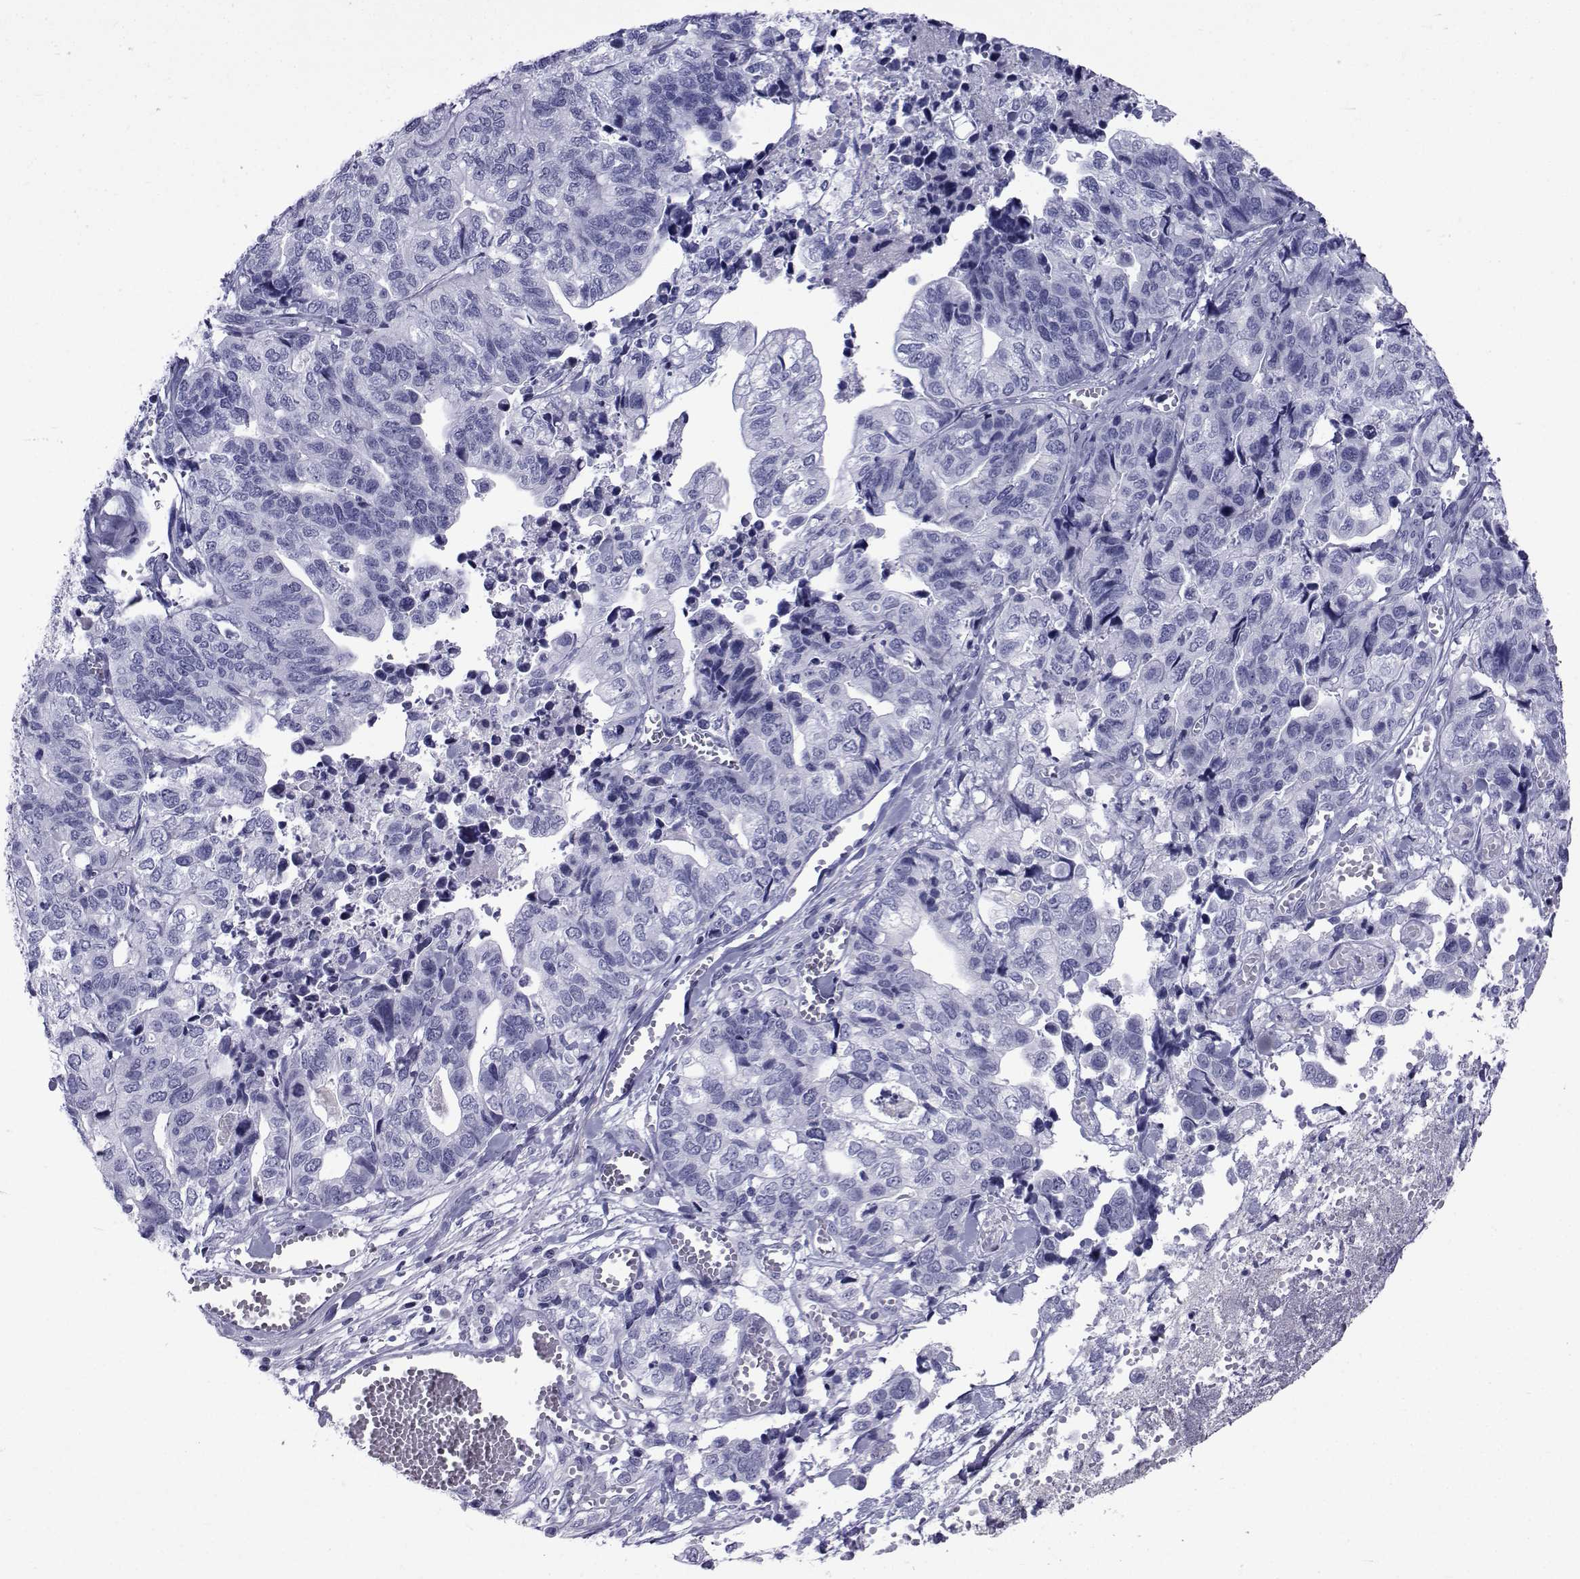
{"staining": {"intensity": "negative", "quantity": "none", "location": "none"}, "tissue": "stomach cancer", "cell_type": "Tumor cells", "image_type": "cancer", "snomed": [{"axis": "morphology", "description": "Adenocarcinoma, NOS"}, {"axis": "topography", "description": "Stomach, upper"}], "caption": "IHC of stomach cancer (adenocarcinoma) exhibits no staining in tumor cells. The staining is performed using DAB brown chromogen with nuclei counter-stained in using hematoxylin.", "gene": "SPANXD", "patient": {"sex": "female", "age": 67}}